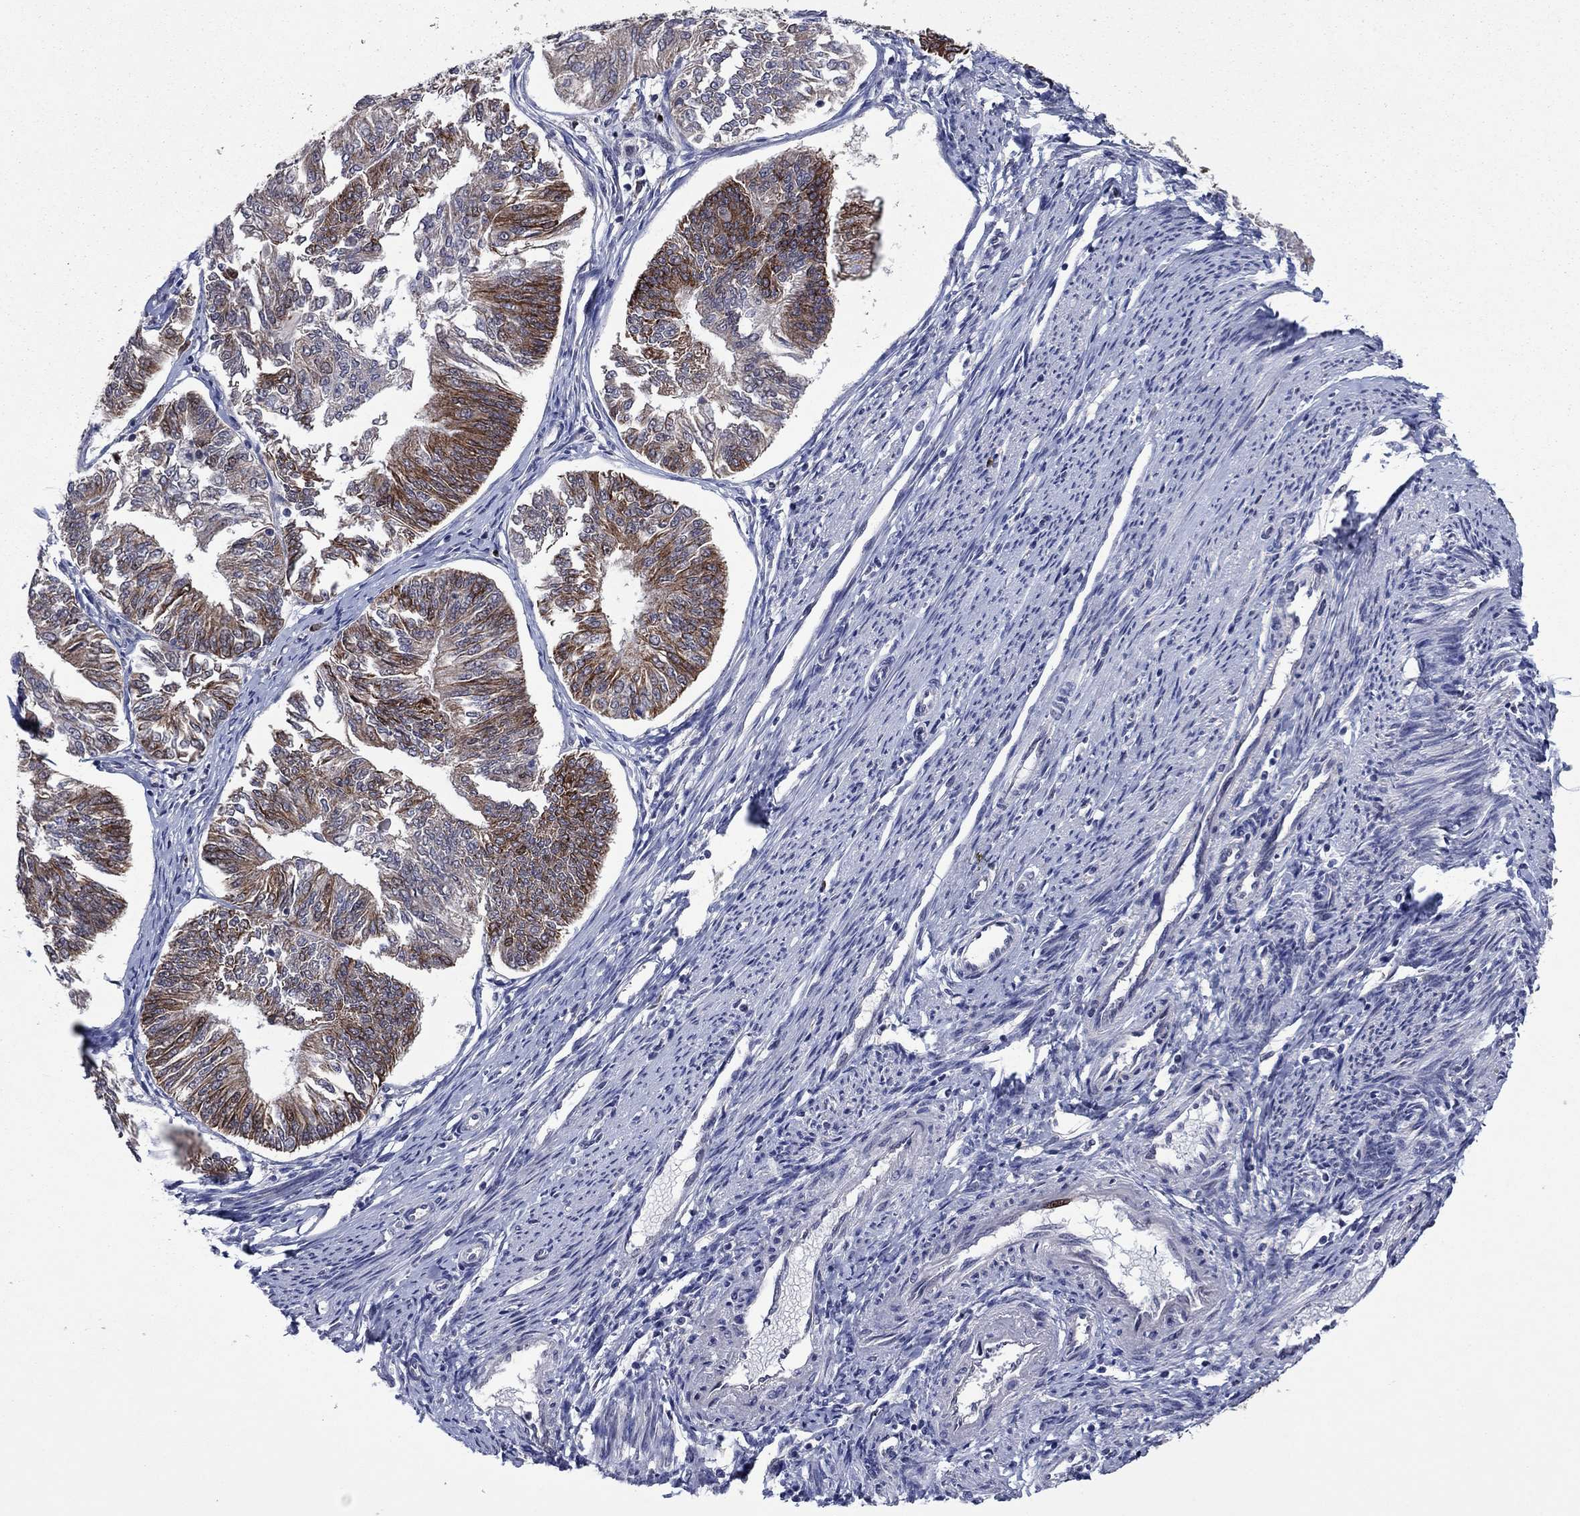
{"staining": {"intensity": "strong", "quantity": "25%-75%", "location": "cytoplasmic/membranous"}, "tissue": "endometrial cancer", "cell_type": "Tumor cells", "image_type": "cancer", "snomed": [{"axis": "morphology", "description": "Adenocarcinoma, NOS"}, {"axis": "topography", "description": "Endometrium"}], "caption": "This histopathology image exhibits immunohistochemistry (IHC) staining of human endometrial cancer, with high strong cytoplasmic/membranous positivity in about 25%-75% of tumor cells.", "gene": "CDCA5", "patient": {"sex": "female", "age": 58}}